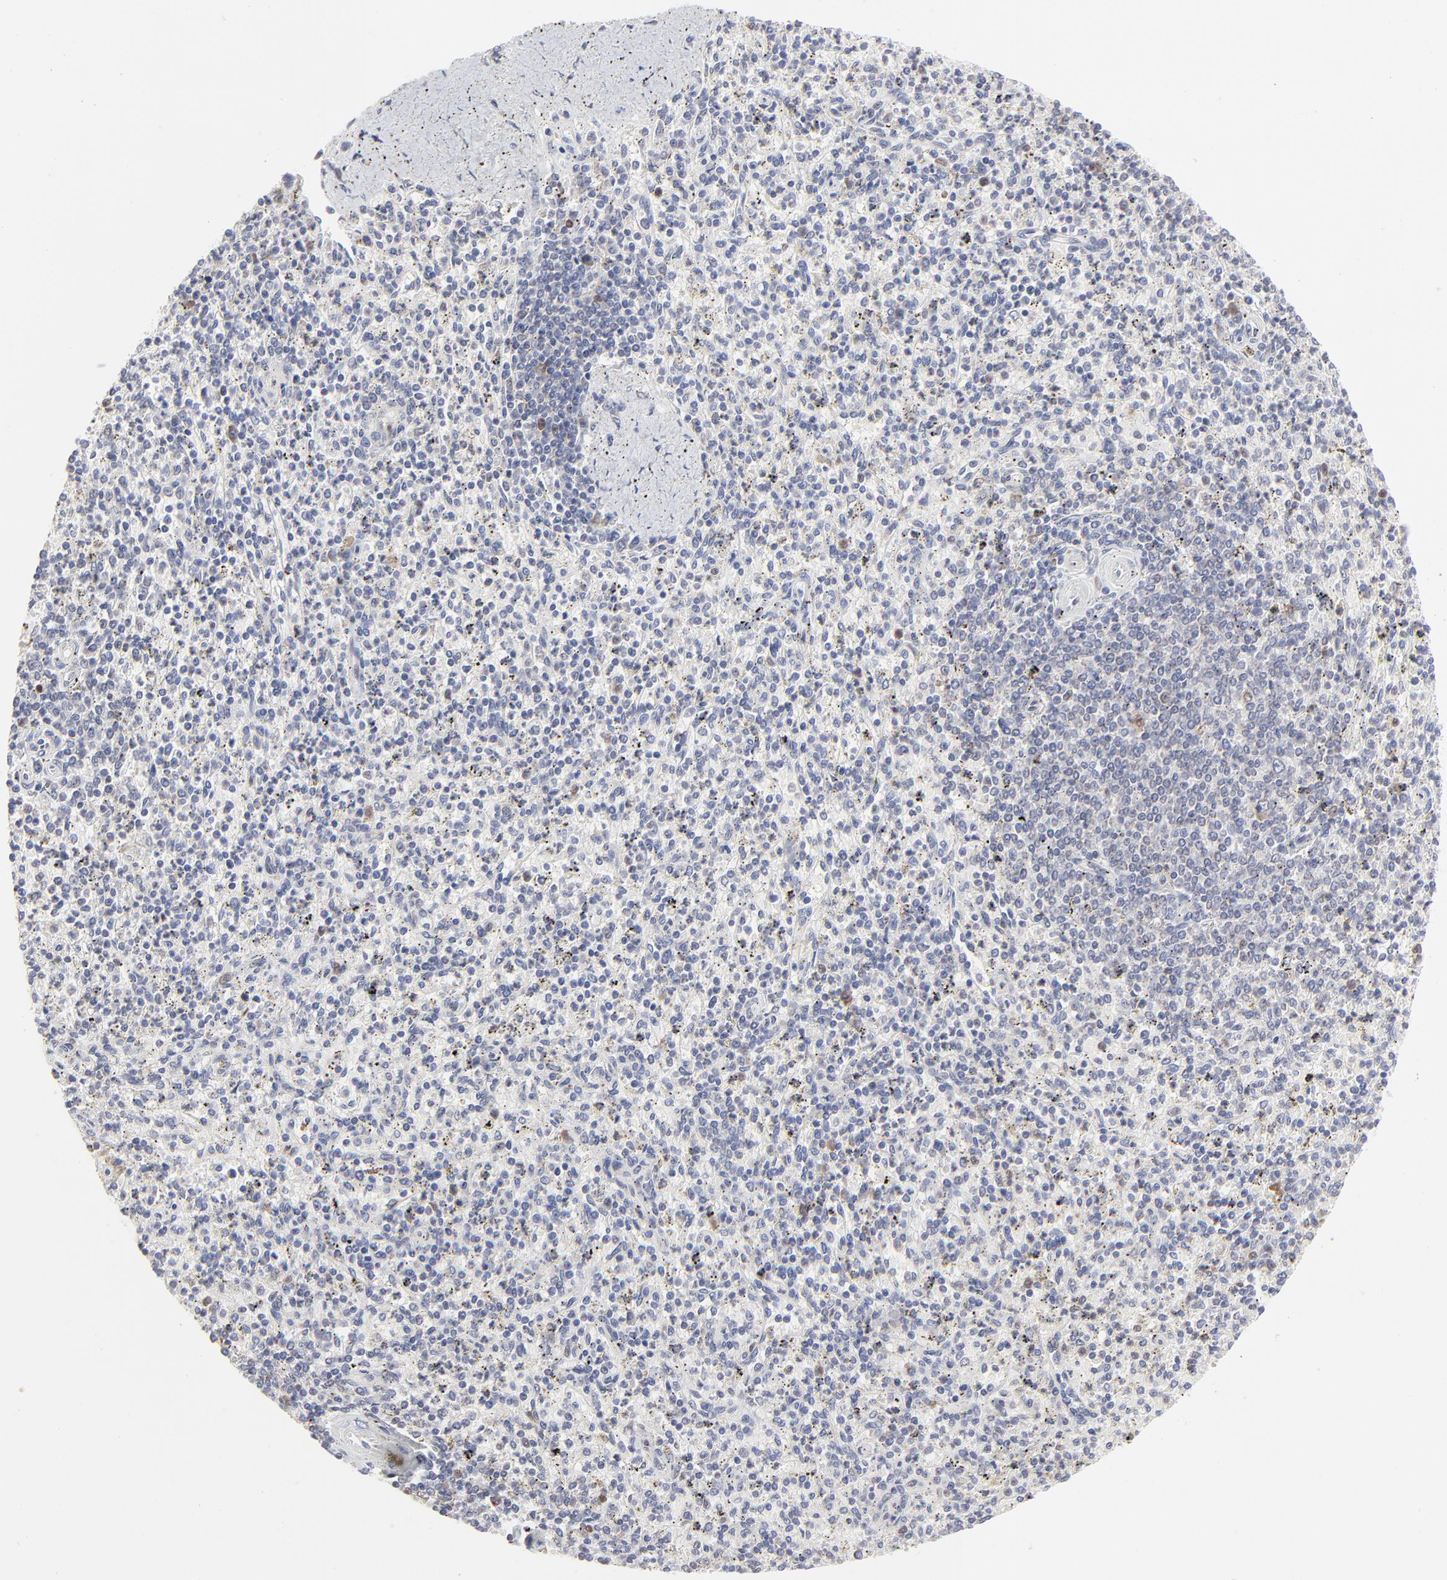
{"staining": {"intensity": "weak", "quantity": "<25%", "location": "cytoplasmic/membranous"}, "tissue": "spleen", "cell_type": "Cells in red pulp", "image_type": "normal", "snomed": [{"axis": "morphology", "description": "Normal tissue, NOS"}, {"axis": "topography", "description": "Spleen"}], "caption": "This micrograph is of benign spleen stained with immunohistochemistry (IHC) to label a protein in brown with the nuclei are counter-stained blue. There is no positivity in cells in red pulp.", "gene": "NCAPH", "patient": {"sex": "male", "age": 72}}